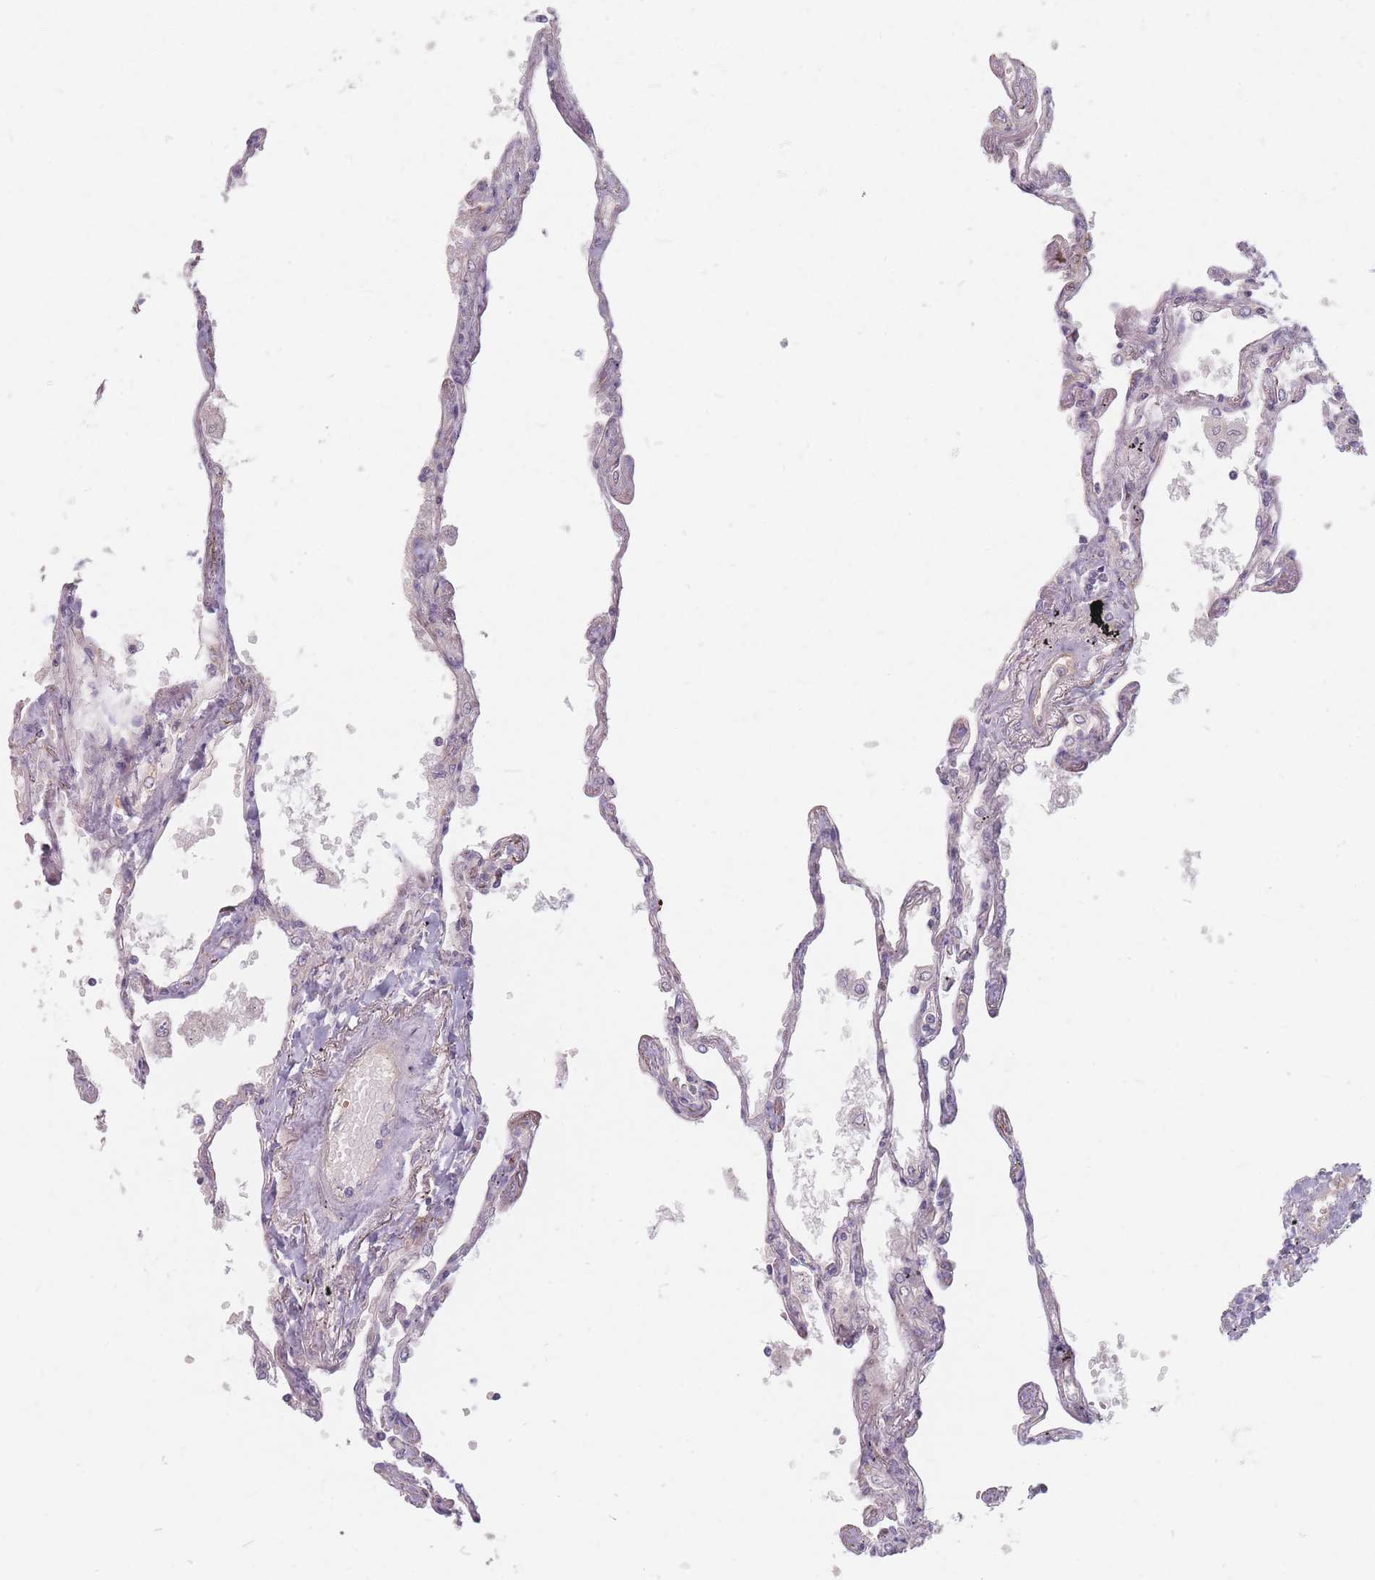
{"staining": {"intensity": "weak", "quantity": "<25%", "location": "cytoplasmic/membranous"}, "tissue": "lung", "cell_type": "Alveolar cells", "image_type": "normal", "snomed": [{"axis": "morphology", "description": "Normal tissue, NOS"}, {"axis": "topography", "description": "Lung"}], "caption": "Normal lung was stained to show a protein in brown. There is no significant positivity in alveolar cells. (Brightfield microscopy of DAB (3,3'-diaminobenzidine) immunohistochemistry (IHC) at high magnification).", "gene": "CHCHD7", "patient": {"sex": "female", "age": 67}}